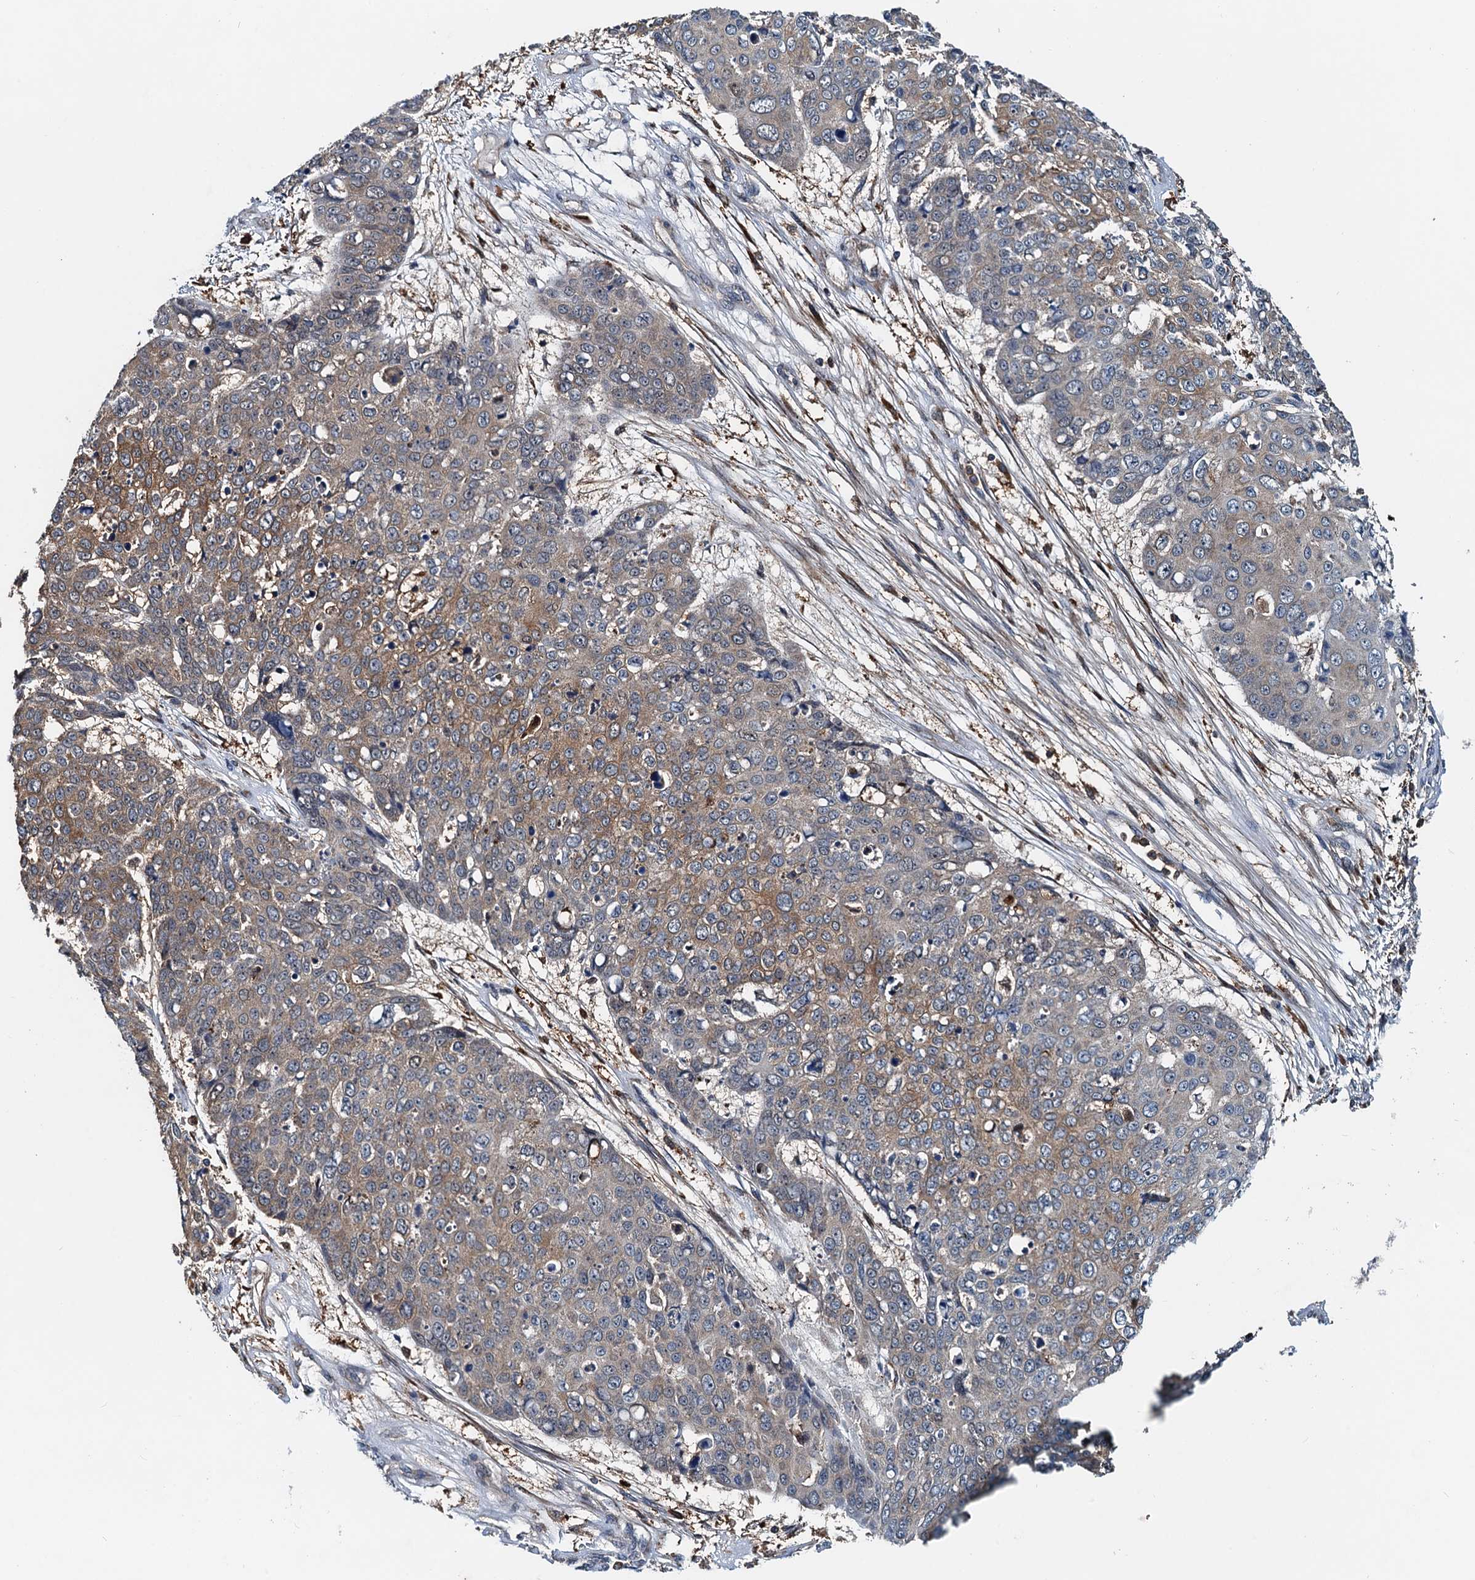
{"staining": {"intensity": "moderate", "quantity": "<25%", "location": "cytoplasmic/membranous"}, "tissue": "skin cancer", "cell_type": "Tumor cells", "image_type": "cancer", "snomed": [{"axis": "morphology", "description": "Squamous cell carcinoma, NOS"}, {"axis": "topography", "description": "Skin"}], "caption": "An image showing moderate cytoplasmic/membranous expression in about <25% of tumor cells in skin cancer, as visualized by brown immunohistochemical staining.", "gene": "USP6NL", "patient": {"sex": "male", "age": 71}}